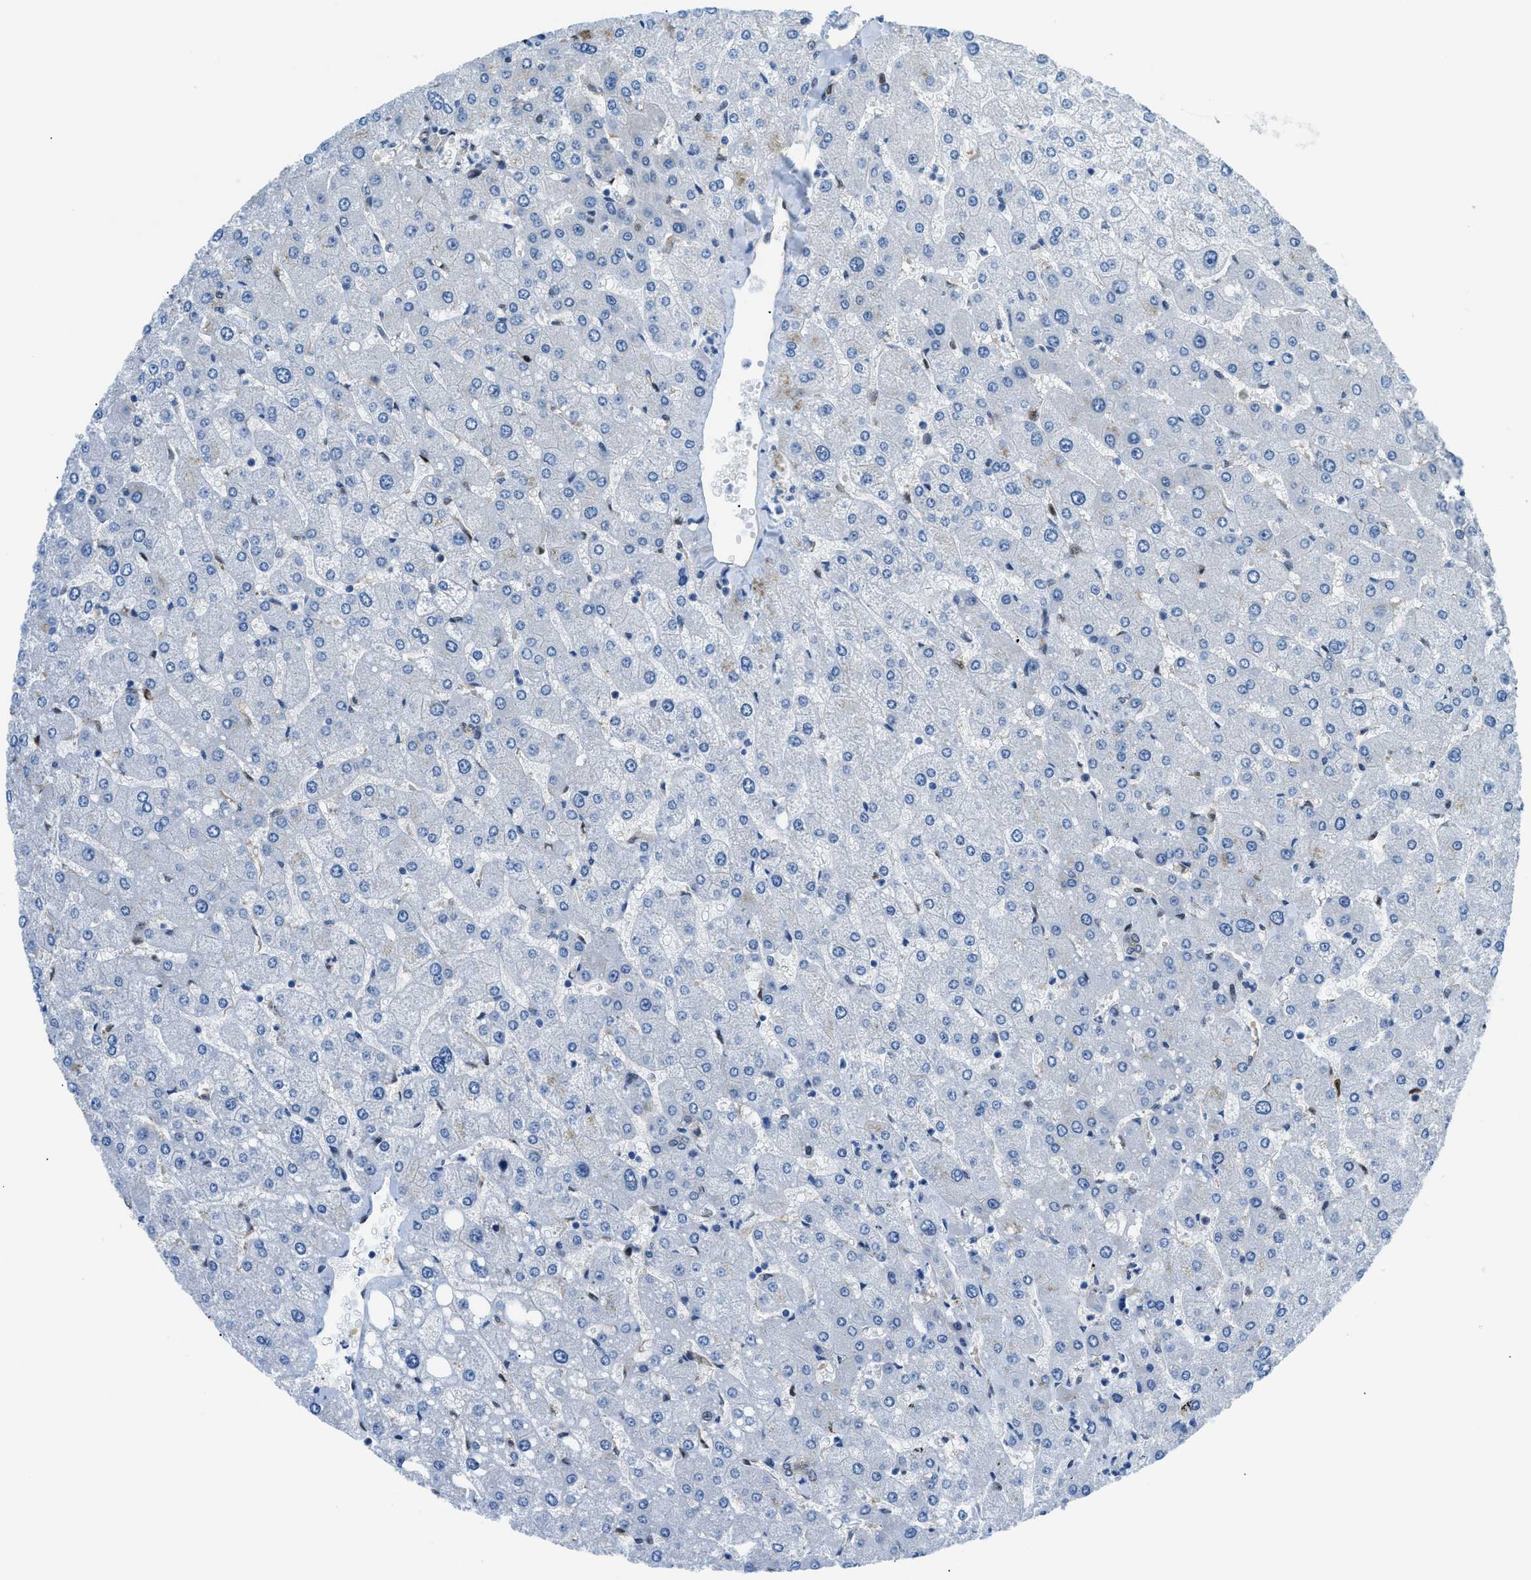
{"staining": {"intensity": "moderate", "quantity": "25%-75%", "location": "cytoplasmic/membranous"}, "tissue": "liver", "cell_type": "Cholangiocytes", "image_type": "normal", "snomed": [{"axis": "morphology", "description": "Normal tissue, NOS"}, {"axis": "topography", "description": "Liver"}], "caption": "Immunohistochemical staining of normal human liver demonstrates medium levels of moderate cytoplasmic/membranous positivity in approximately 25%-75% of cholangiocytes.", "gene": "YWHAE", "patient": {"sex": "male", "age": 55}}